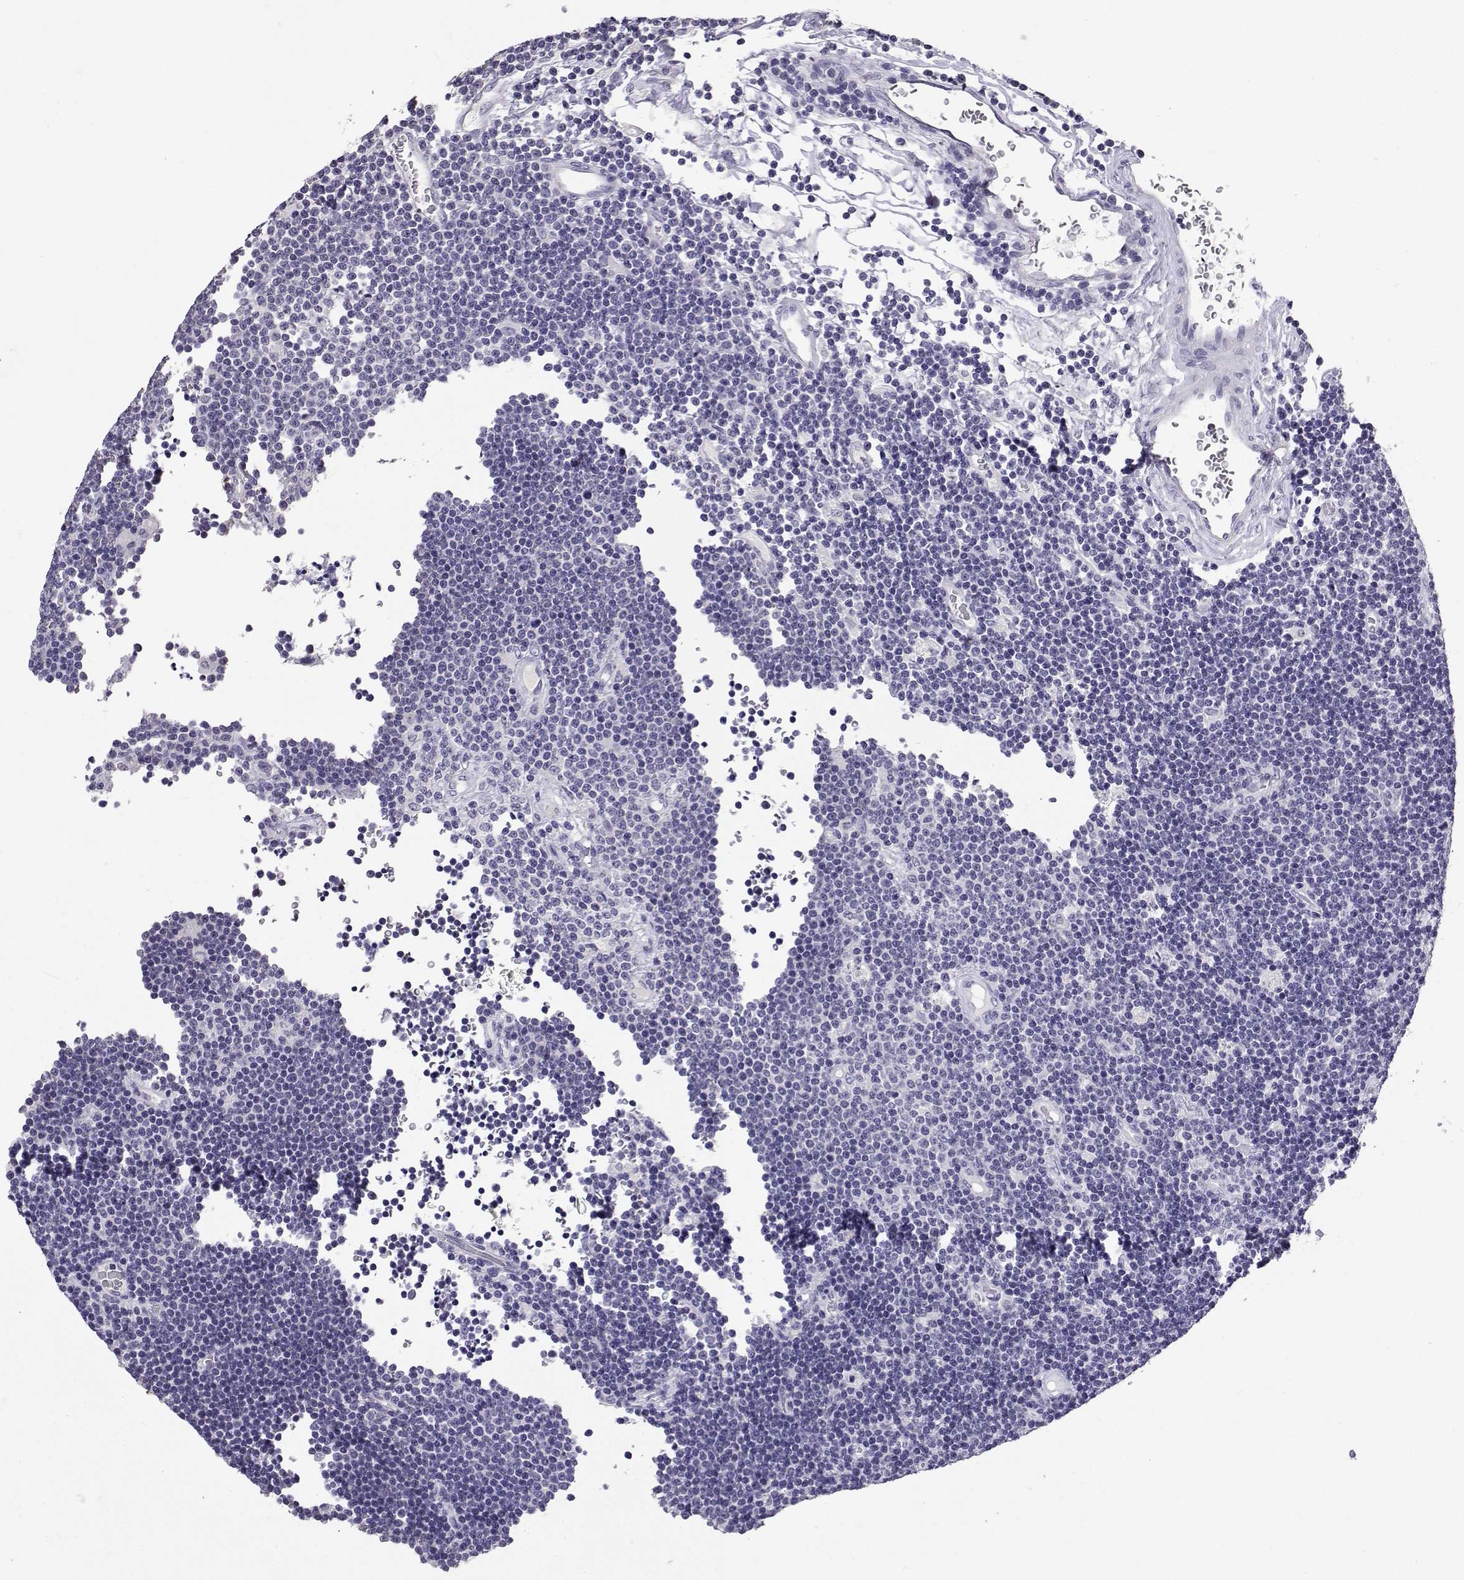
{"staining": {"intensity": "negative", "quantity": "none", "location": "none"}, "tissue": "lymphoma", "cell_type": "Tumor cells", "image_type": "cancer", "snomed": [{"axis": "morphology", "description": "Malignant lymphoma, non-Hodgkin's type, Low grade"}, {"axis": "topography", "description": "Brain"}], "caption": "An image of human lymphoma is negative for staining in tumor cells.", "gene": "SPAG11B", "patient": {"sex": "female", "age": 66}}